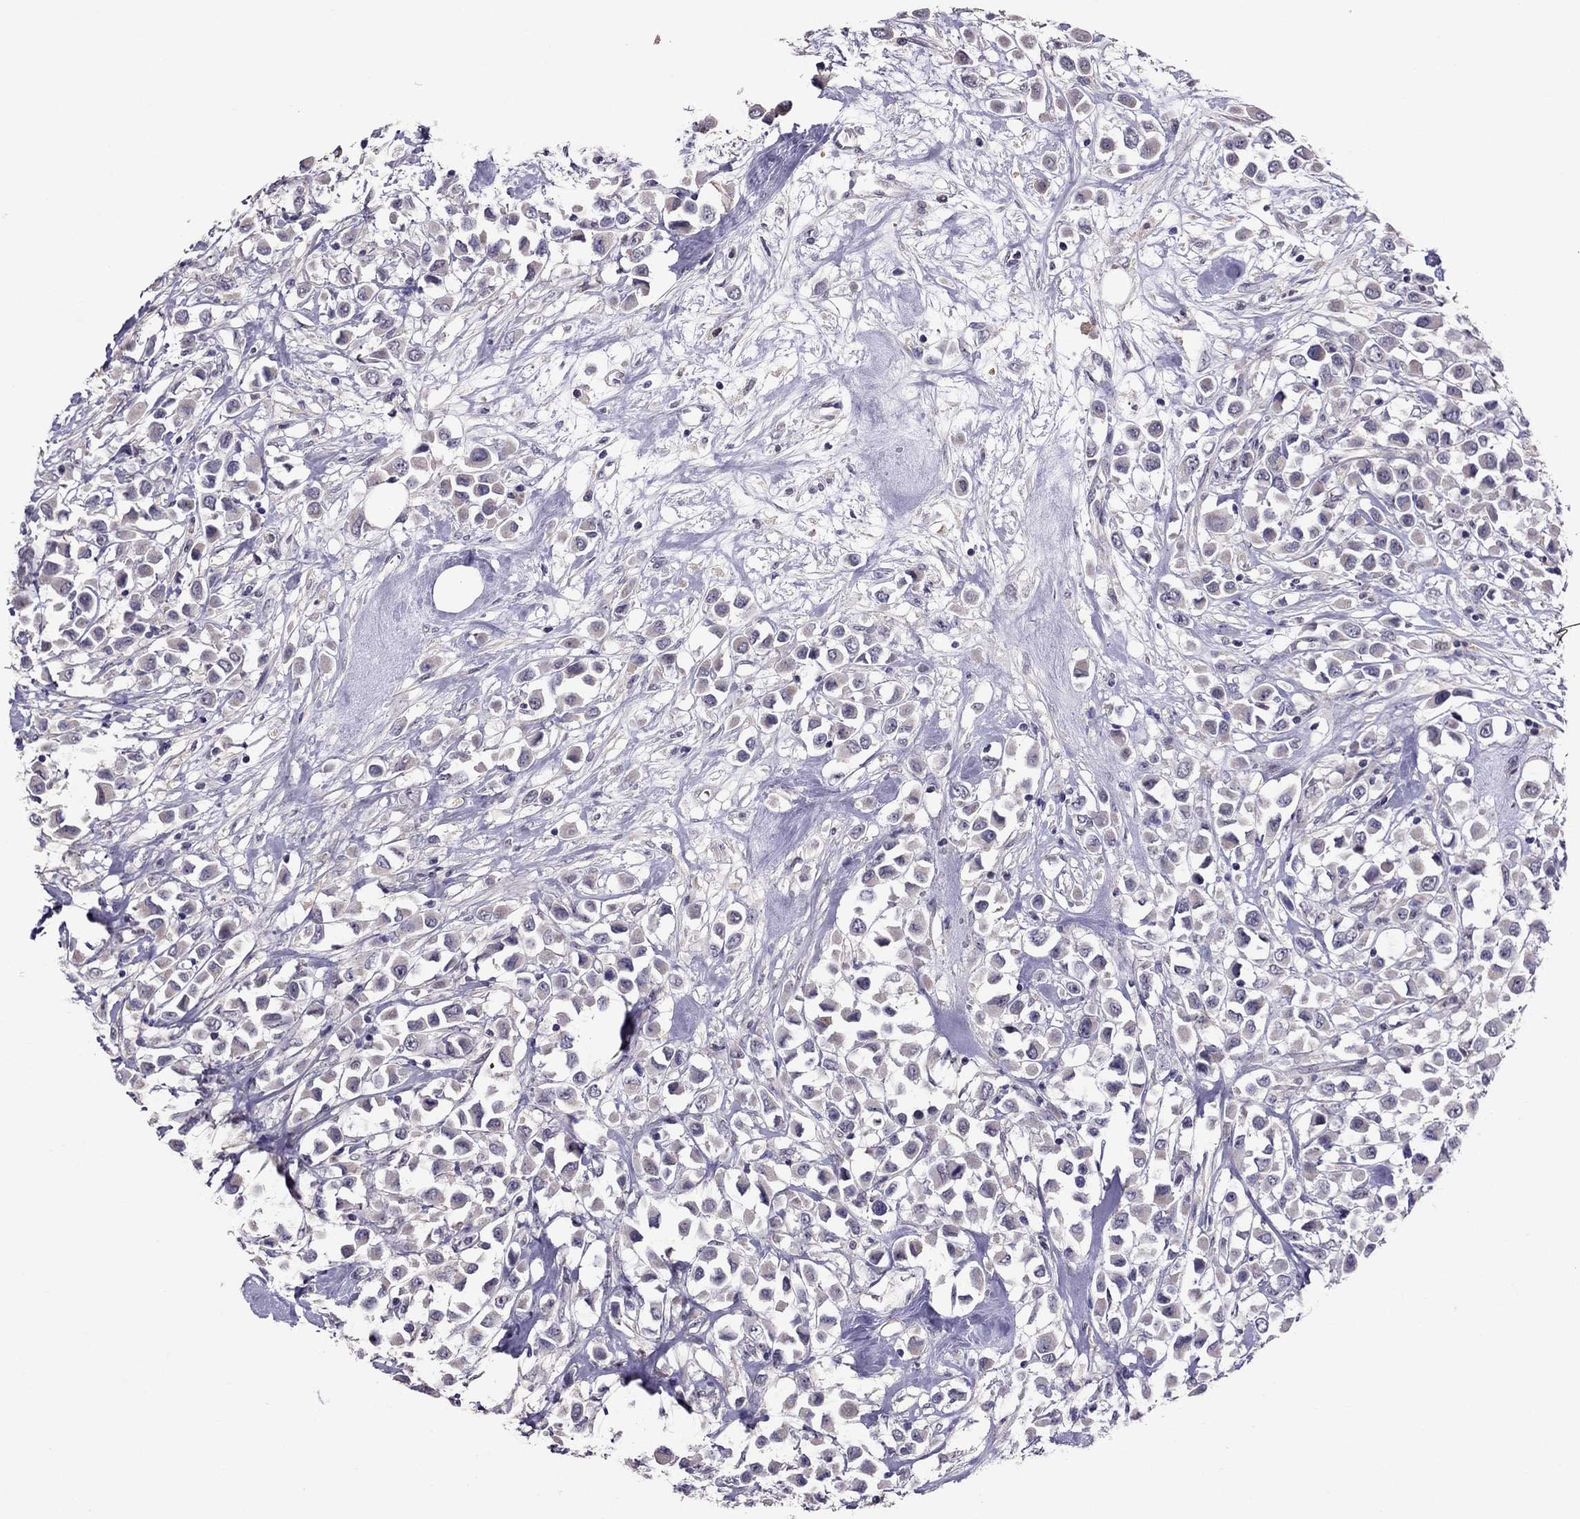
{"staining": {"intensity": "negative", "quantity": "none", "location": "none"}, "tissue": "breast cancer", "cell_type": "Tumor cells", "image_type": "cancer", "snomed": [{"axis": "morphology", "description": "Duct carcinoma"}, {"axis": "topography", "description": "Breast"}], "caption": "DAB (3,3'-diaminobenzidine) immunohistochemical staining of infiltrating ductal carcinoma (breast) reveals no significant positivity in tumor cells. (Stains: DAB immunohistochemistry with hematoxylin counter stain, Microscopy: brightfield microscopy at high magnification).", "gene": "LRRC46", "patient": {"sex": "female", "age": 61}}